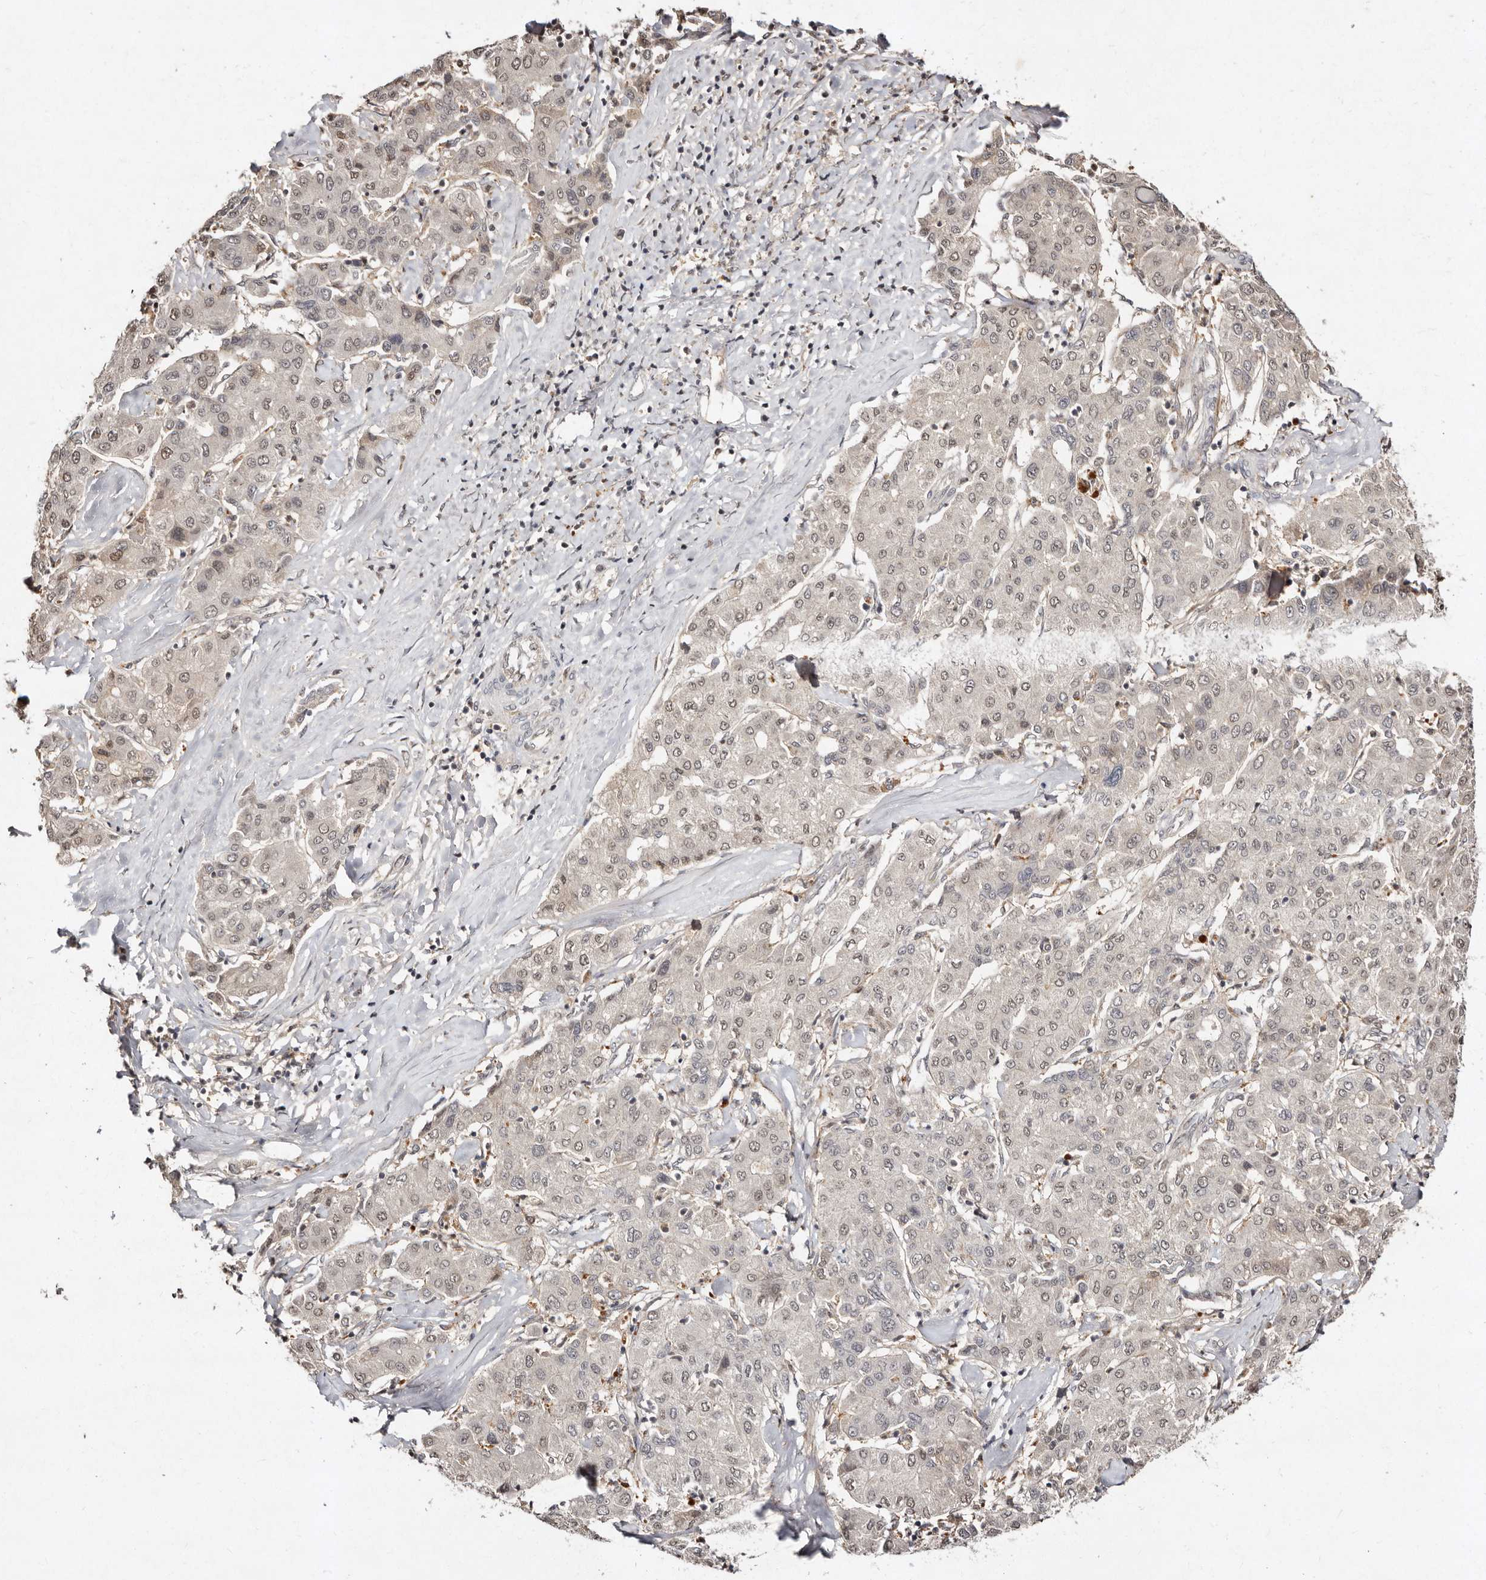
{"staining": {"intensity": "weak", "quantity": ">75%", "location": "nuclear"}, "tissue": "liver cancer", "cell_type": "Tumor cells", "image_type": "cancer", "snomed": [{"axis": "morphology", "description": "Carcinoma, Hepatocellular, NOS"}, {"axis": "topography", "description": "Liver"}], "caption": "Weak nuclear positivity for a protein is present in approximately >75% of tumor cells of liver cancer (hepatocellular carcinoma) using immunohistochemistry.", "gene": "LCORL", "patient": {"sex": "male", "age": 65}}